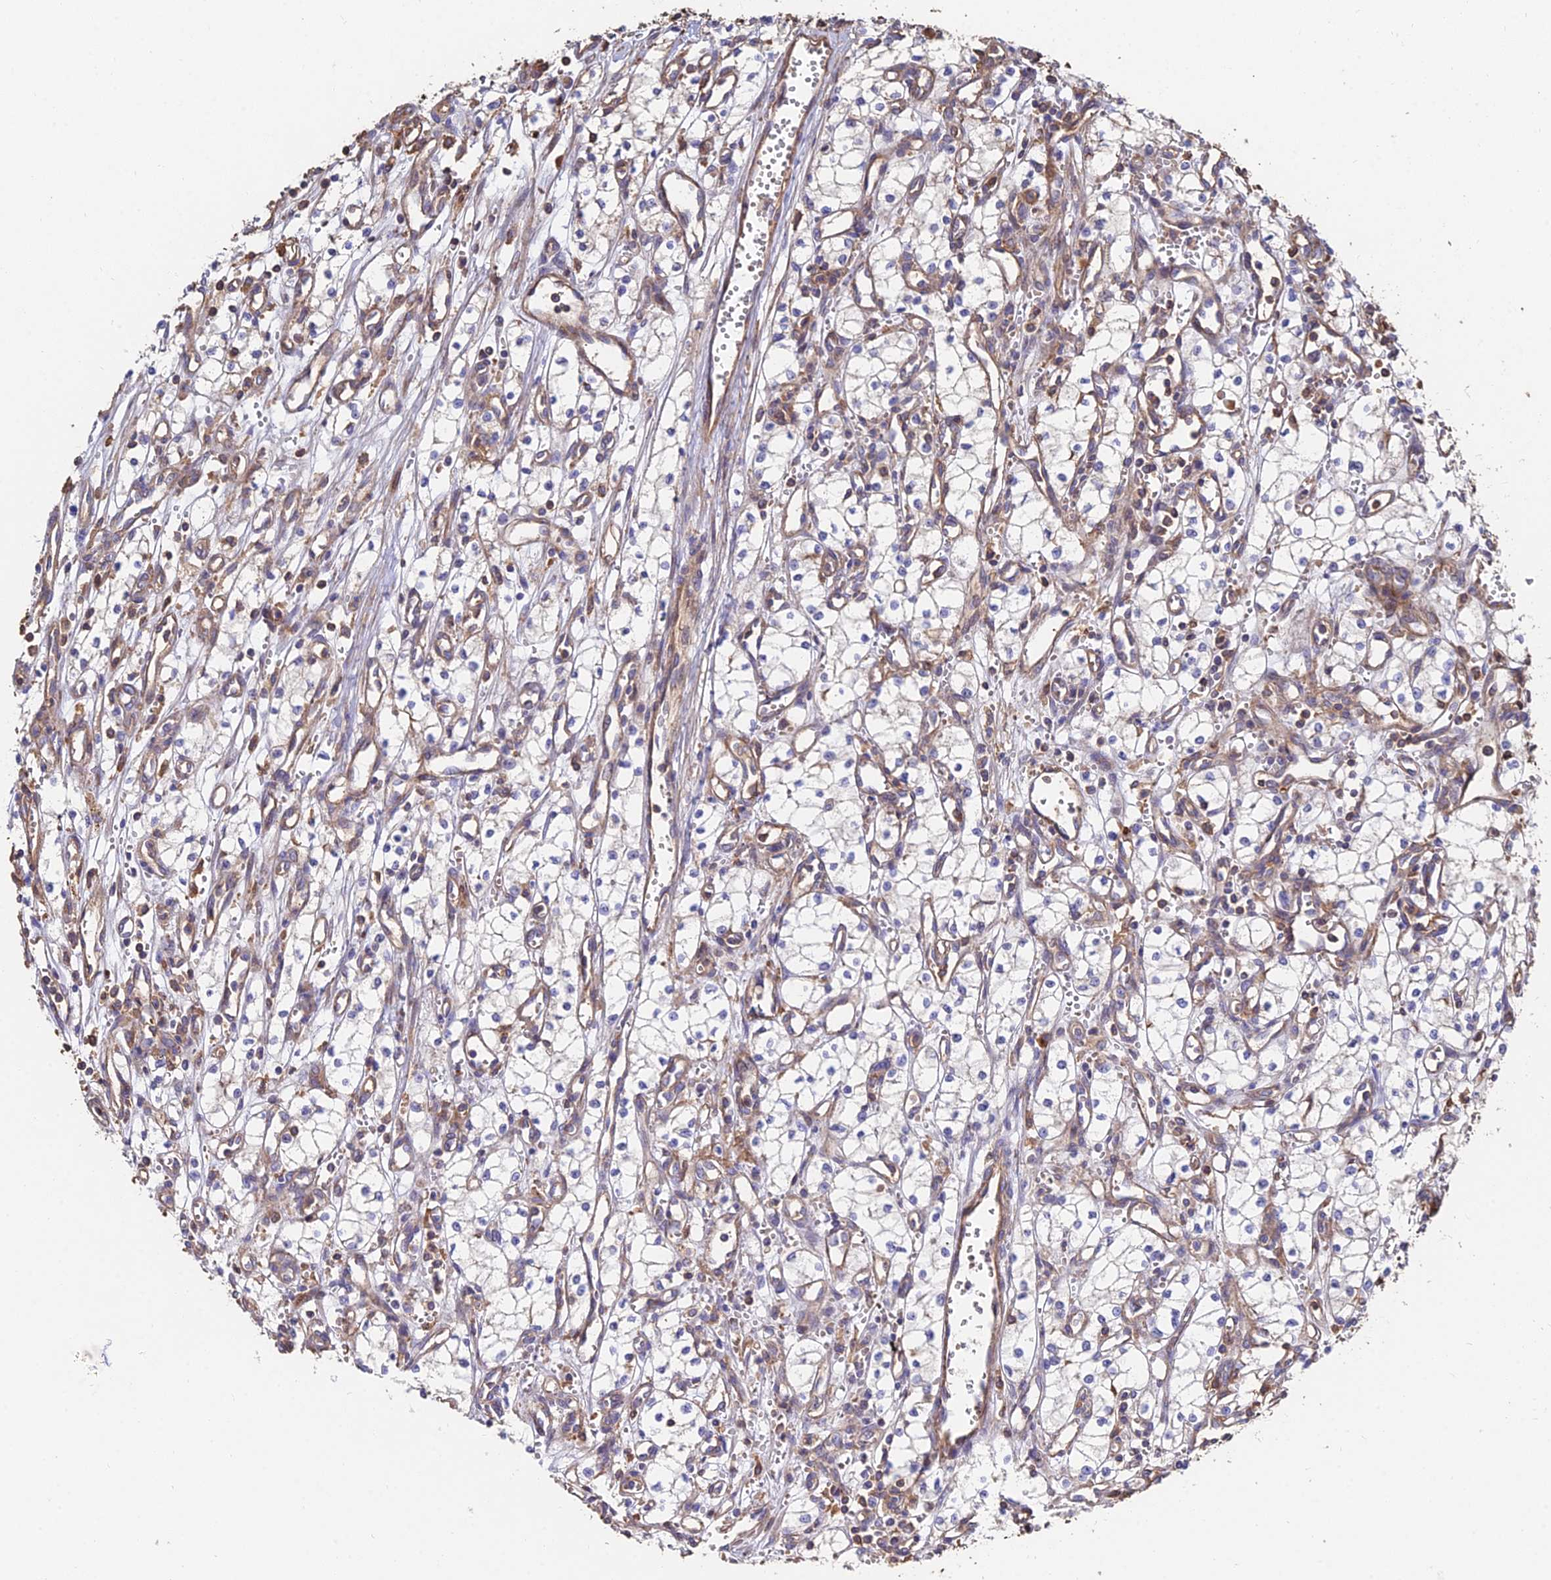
{"staining": {"intensity": "negative", "quantity": "none", "location": "none"}, "tissue": "renal cancer", "cell_type": "Tumor cells", "image_type": "cancer", "snomed": [{"axis": "morphology", "description": "Adenocarcinoma, NOS"}, {"axis": "topography", "description": "Kidney"}], "caption": "Protein analysis of renal adenocarcinoma displays no significant staining in tumor cells.", "gene": "EXT1", "patient": {"sex": "male", "age": 59}}